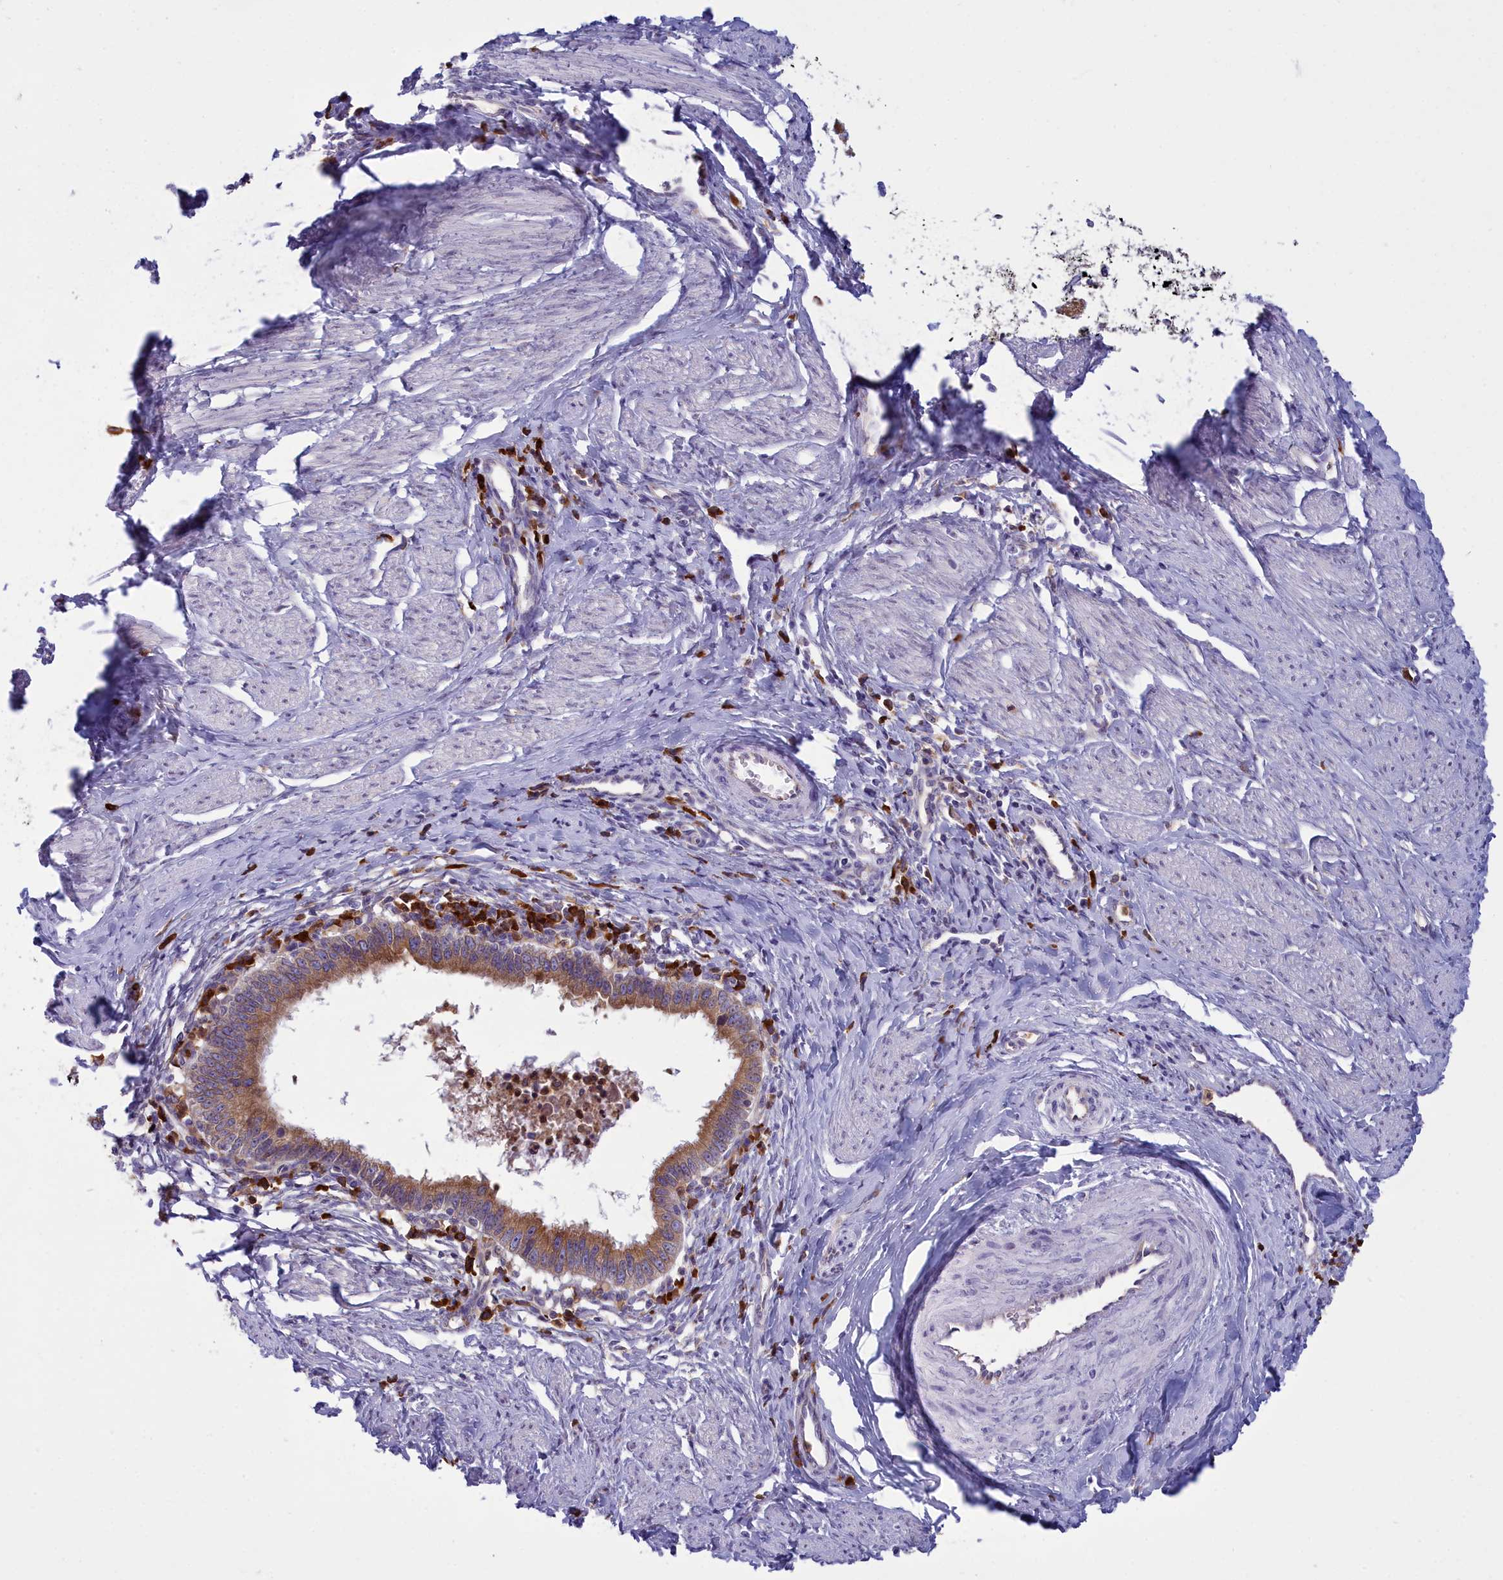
{"staining": {"intensity": "moderate", "quantity": ">75%", "location": "cytoplasmic/membranous"}, "tissue": "cervical cancer", "cell_type": "Tumor cells", "image_type": "cancer", "snomed": [{"axis": "morphology", "description": "Adenocarcinoma, NOS"}, {"axis": "topography", "description": "Cervix"}], "caption": "IHC (DAB) staining of cervical cancer (adenocarcinoma) reveals moderate cytoplasmic/membranous protein expression in about >75% of tumor cells. (Brightfield microscopy of DAB IHC at high magnification).", "gene": "HM13", "patient": {"sex": "female", "age": 36}}